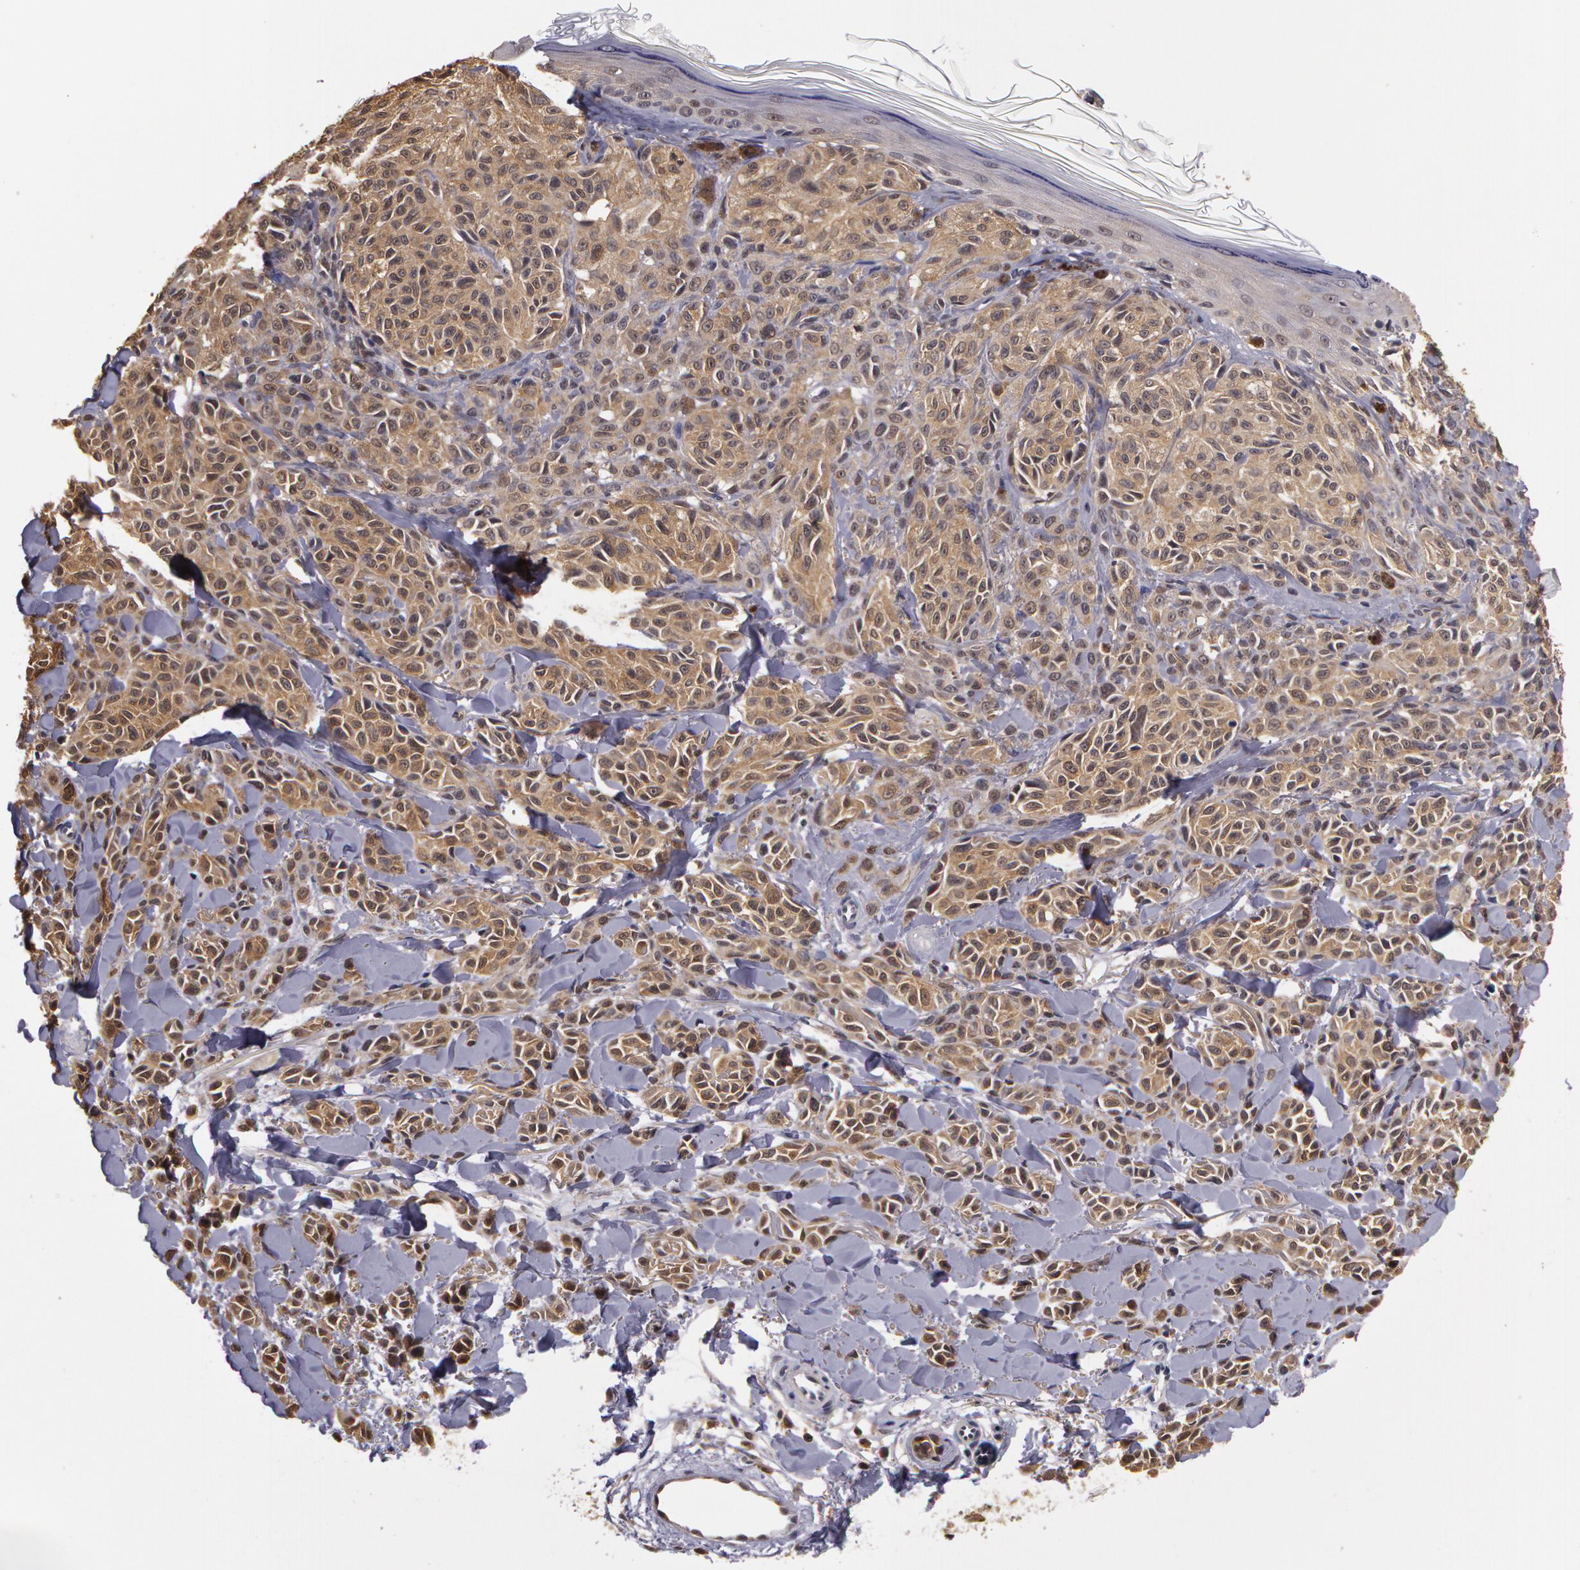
{"staining": {"intensity": "weak", "quantity": ">75%", "location": "cytoplasmic/membranous"}, "tissue": "melanoma", "cell_type": "Tumor cells", "image_type": "cancer", "snomed": [{"axis": "morphology", "description": "Malignant melanoma, NOS"}, {"axis": "topography", "description": "Skin"}], "caption": "Immunohistochemical staining of human malignant melanoma shows low levels of weak cytoplasmic/membranous staining in approximately >75% of tumor cells.", "gene": "AHSA1", "patient": {"sex": "female", "age": 73}}